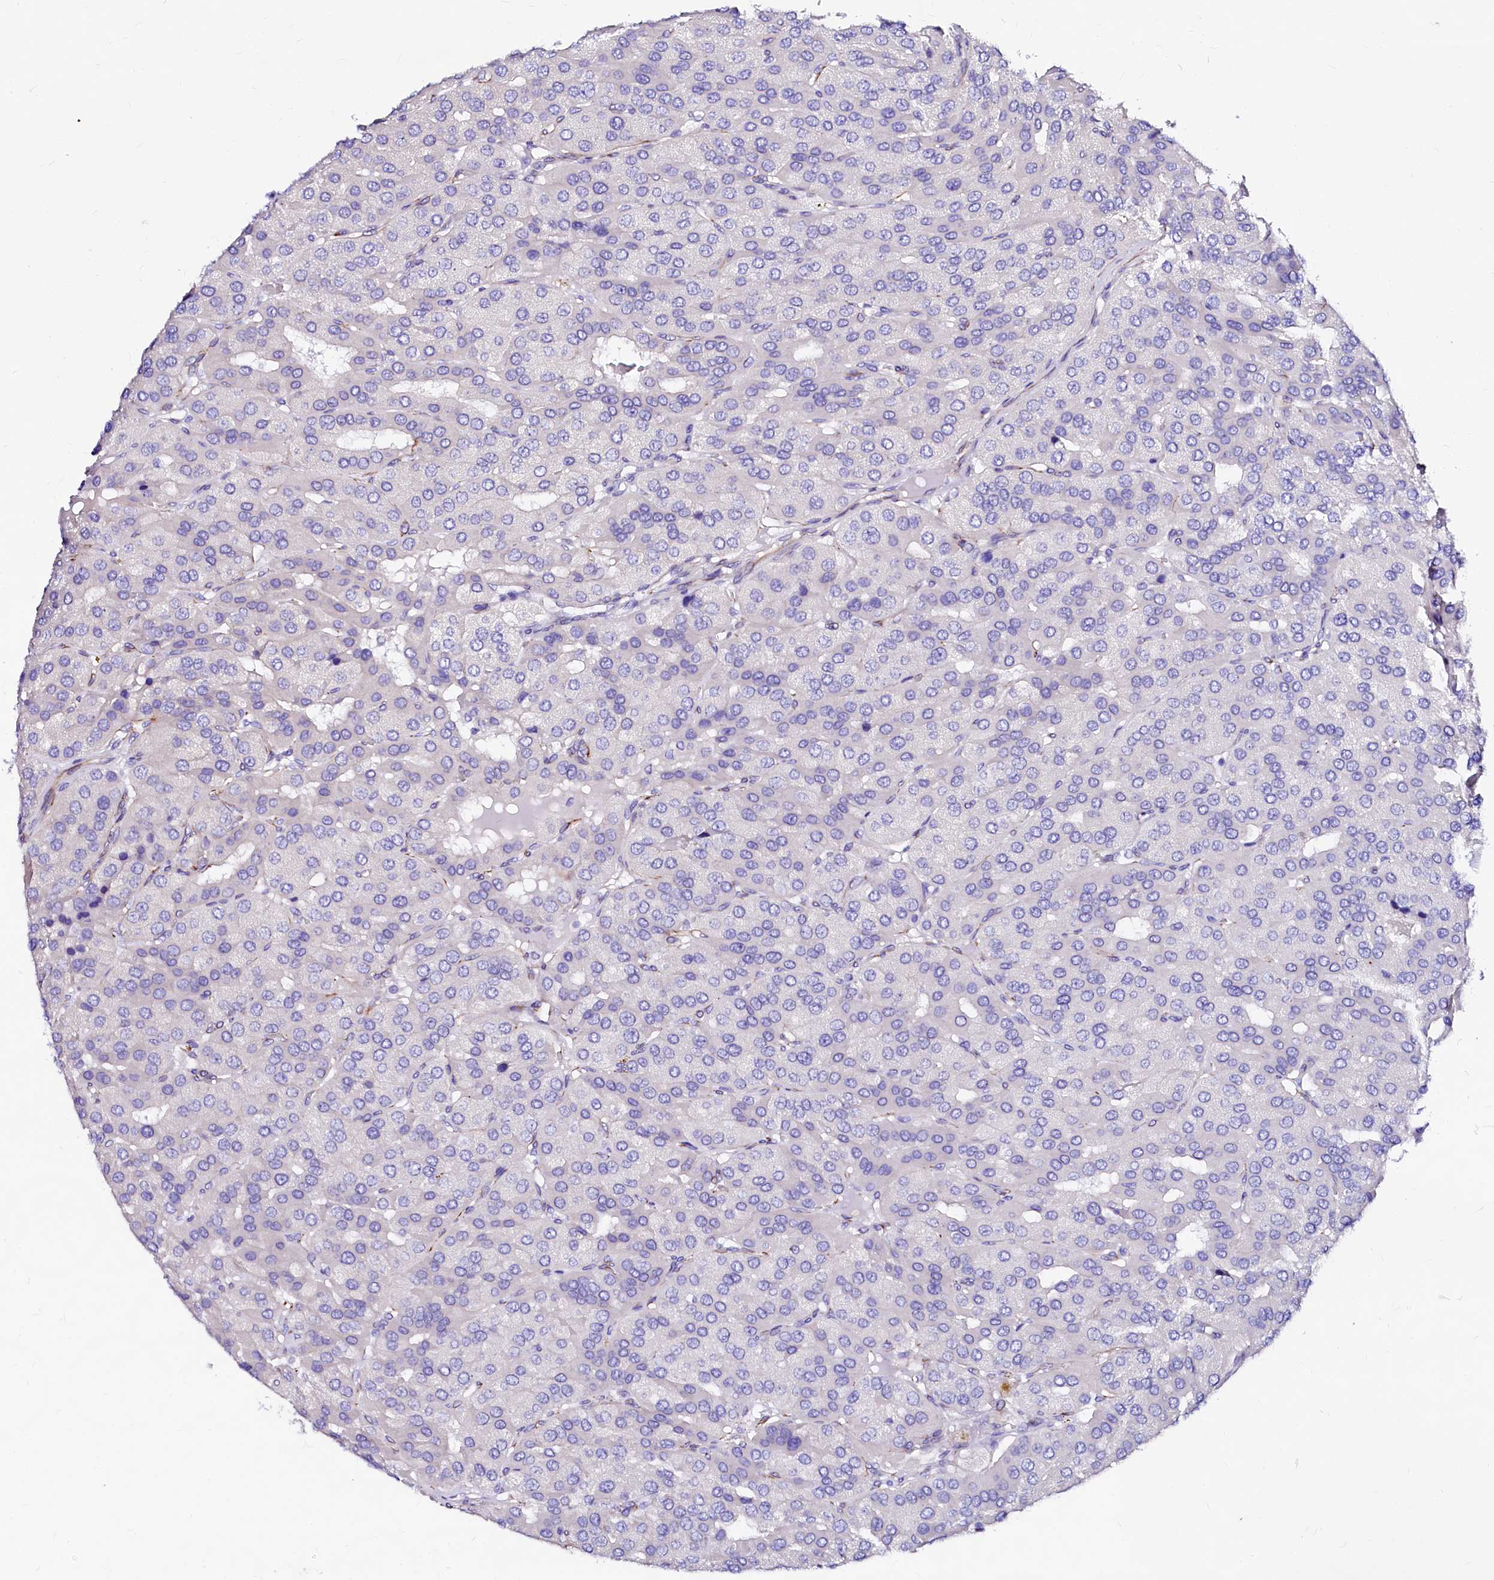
{"staining": {"intensity": "negative", "quantity": "none", "location": "none"}, "tissue": "parathyroid gland", "cell_type": "Glandular cells", "image_type": "normal", "snomed": [{"axis": "morphology", "description": "Normal tissue, NOS"}, {"axis": "morphology", "description": "Adenoma, NOS"}, {"axis": "topography", "description": "Parathyroid gland"}], "caption": "Normal parathyroid gland was stained to show a protein in brown. There is no significant expression in glandular cells. (DAB (3,3'-diaminobenzidine) immunohistochemistry (IHC), high magnification).", "gene": "SFR1", "patient": {"sex": "female", "age": 86}}